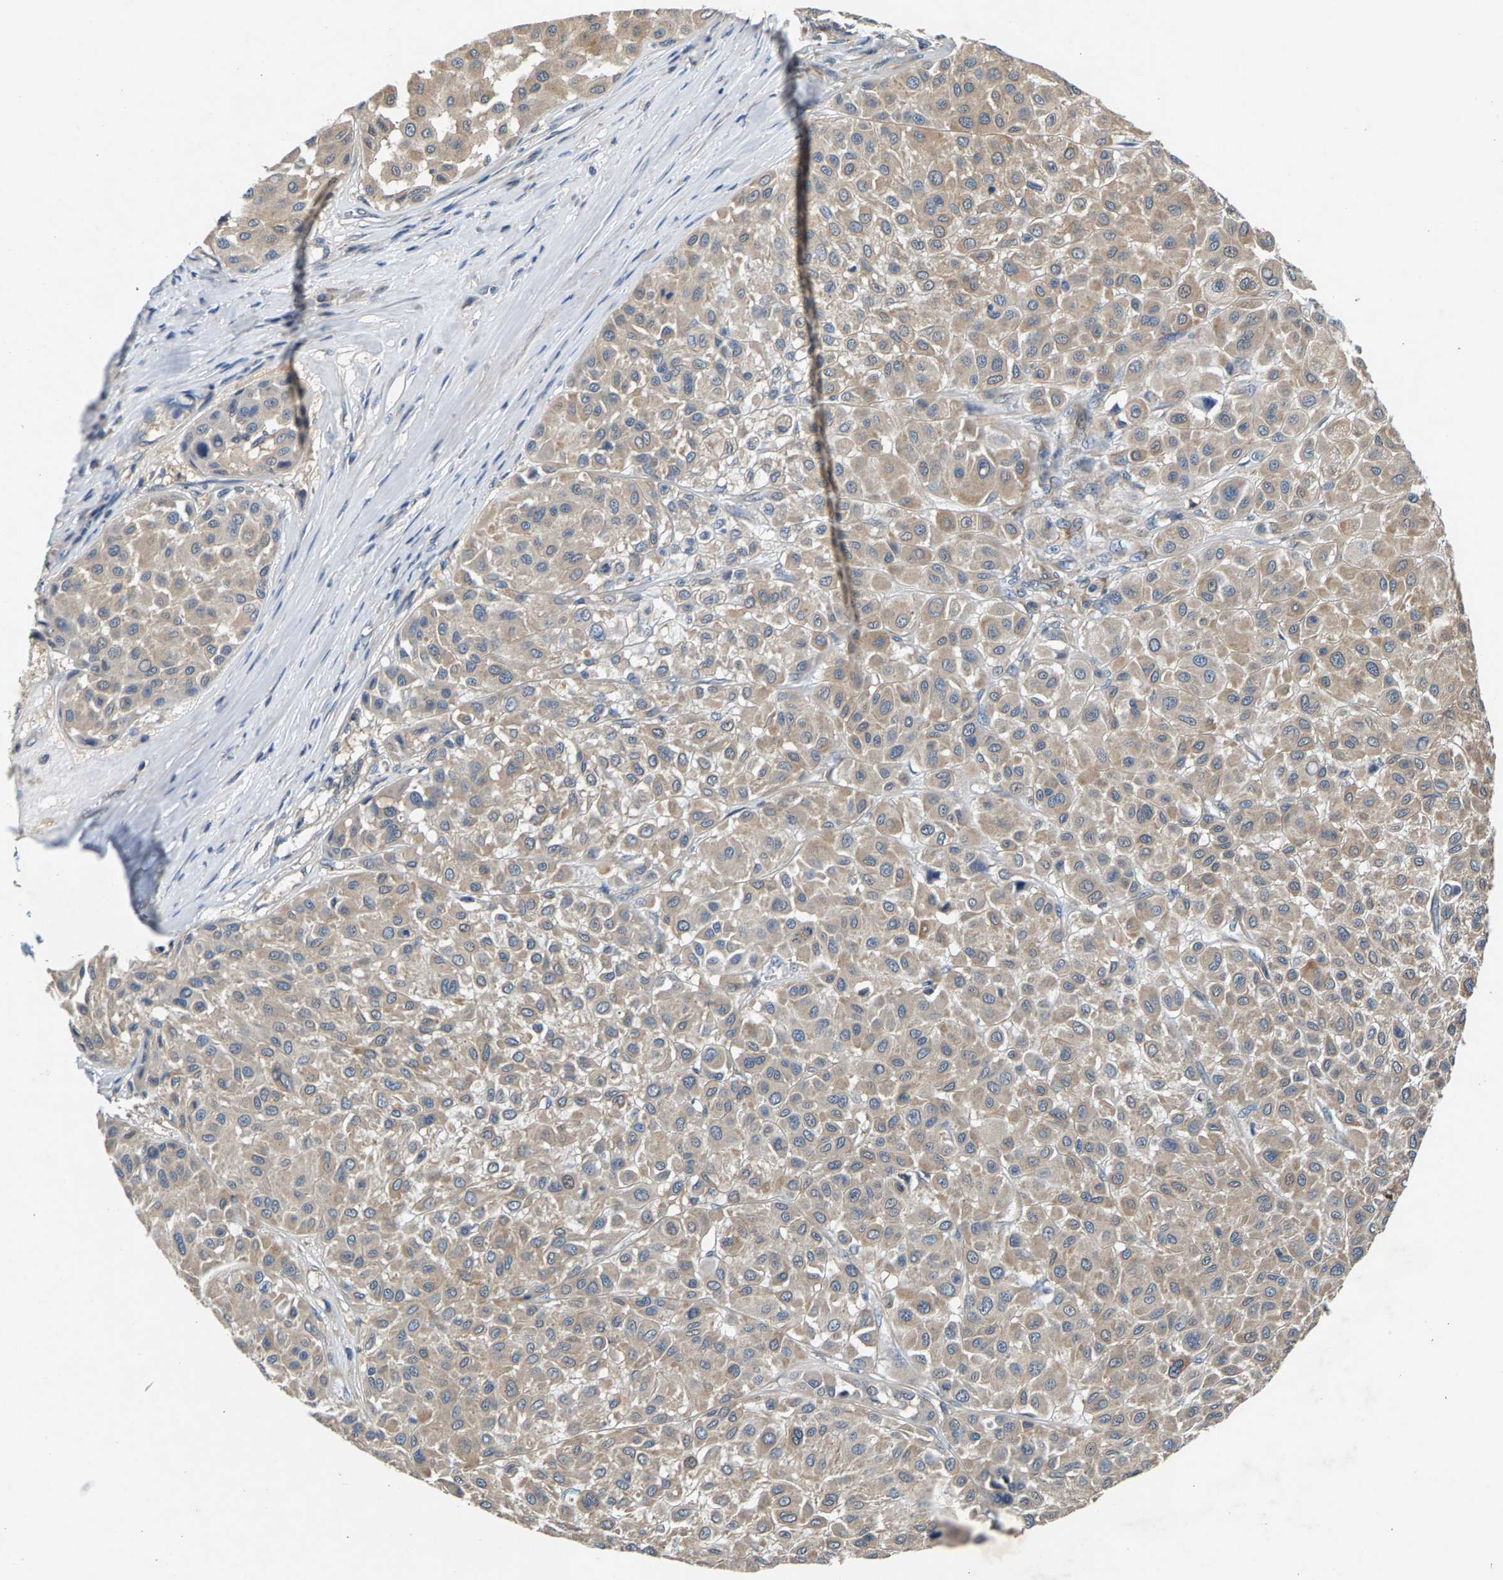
{"staining": {"intensity": "weak", "quantity": ">75%", "location": "cytoplasmic/membranous"}, "tissue": "melanoma", "cell_type": "Tumor cells", "image_type": "cancer", "snomed": [{"axis": "morphology", "description": "Malignant melanoma, Metastatic site"}, {"axis": "topography", "description": "Soft tissue"}], "caption": "Immunohistochemical staining of human malignant melanoma (metastatic site) demonstrates weak cytoplasmic/membranous protein expression in approximately >75% of tumor cells.", "gene": "NT5C", "patient": {"sex": "male", "age": 41}}